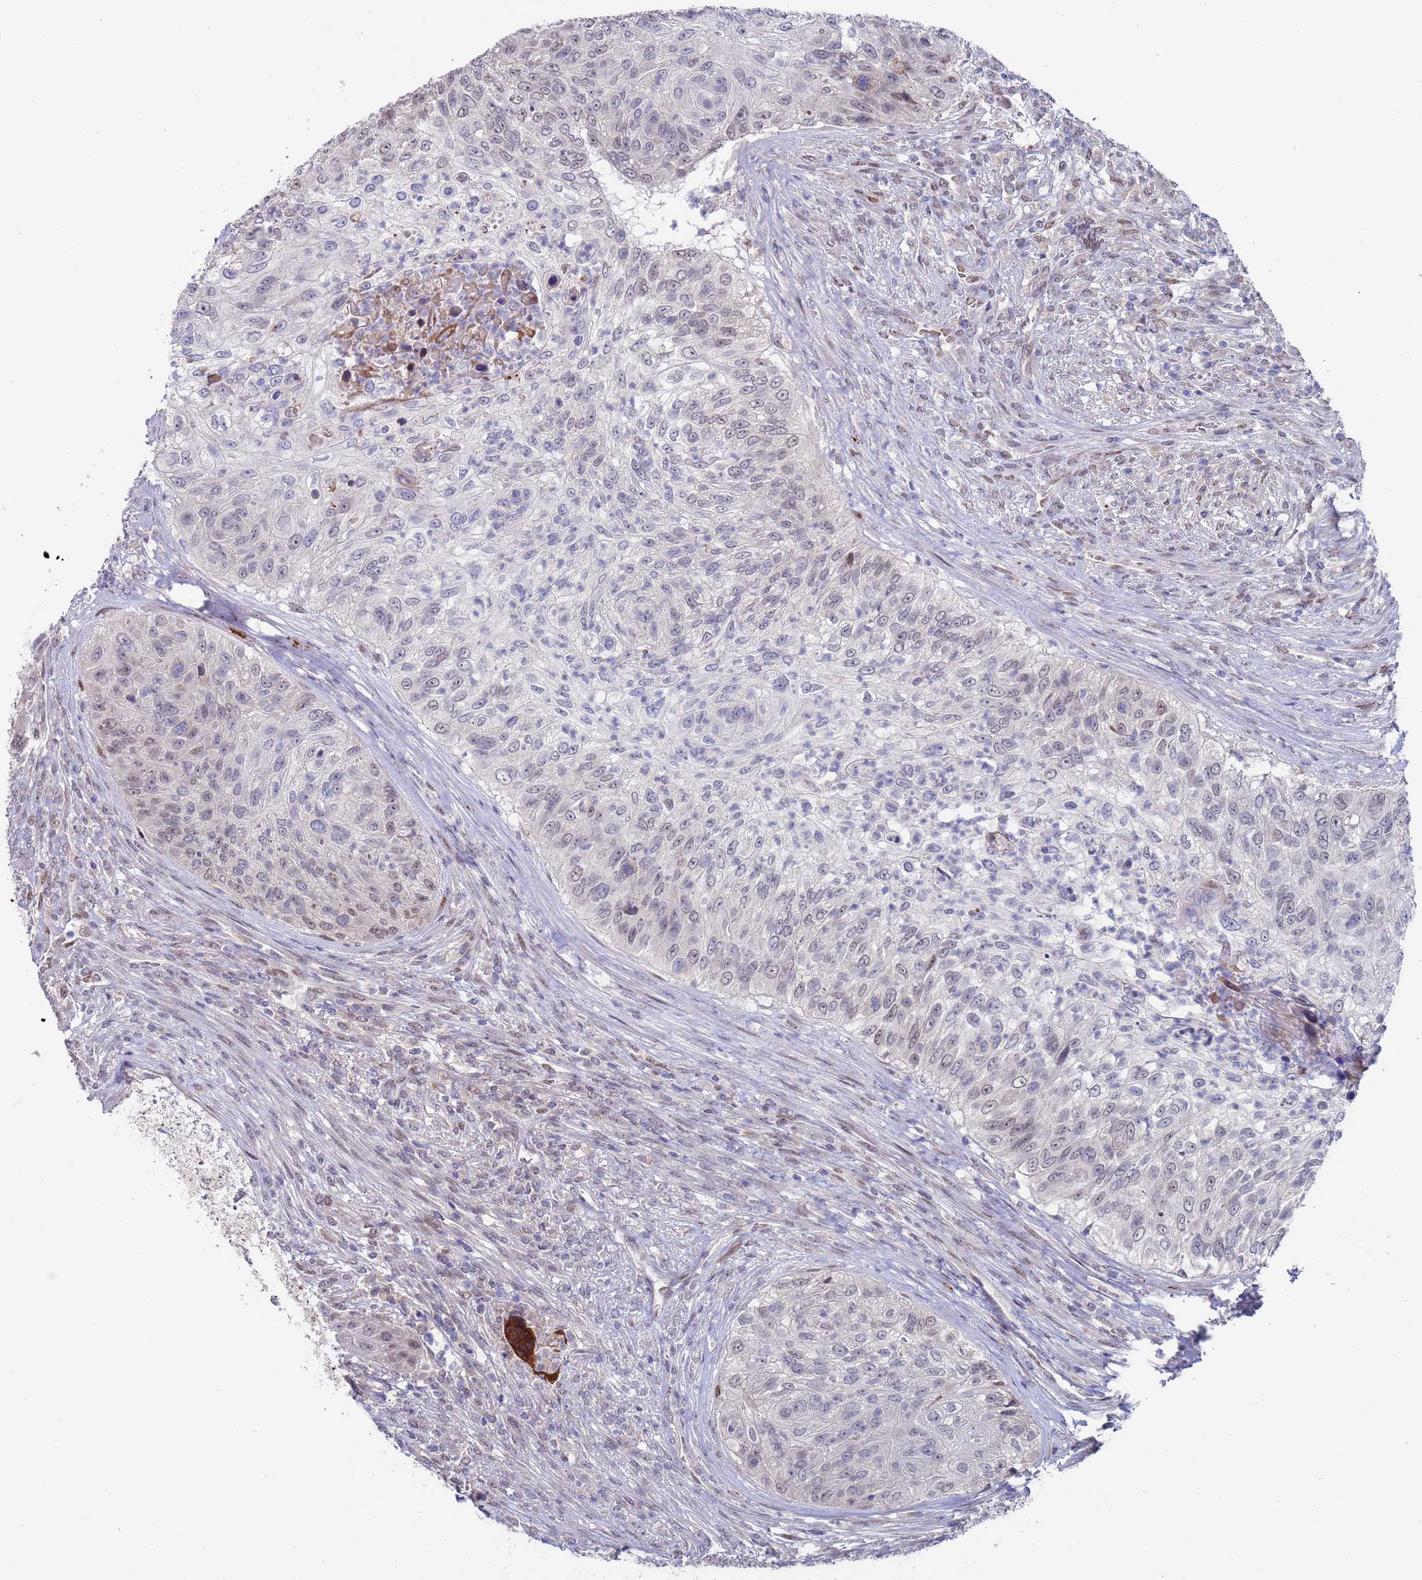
{"staining": {"intensity": "weak", "quantity": "<25%", "location": "nuclear"}, "tissue": "urothelial cancer", "cell_type": "Tumor cells", "image_type": "cancer", "snomed": [{"axis": "morphology", "description": "Urothelial carcinoma, High grade"}, {"axis": "topography", "description": "Urinary bladder"}], "caption": "IHC image of neoplastic tissue: human urothelial carcinoma (high-grade) stained with DAB demonstrates no significant protein positivity in tumor cells. (DAB immunohistochemistry visualized using brightfield microscopy, high magnification).", "gene": "FBXO27", "patient": {"sex": "female", "age": 60}}